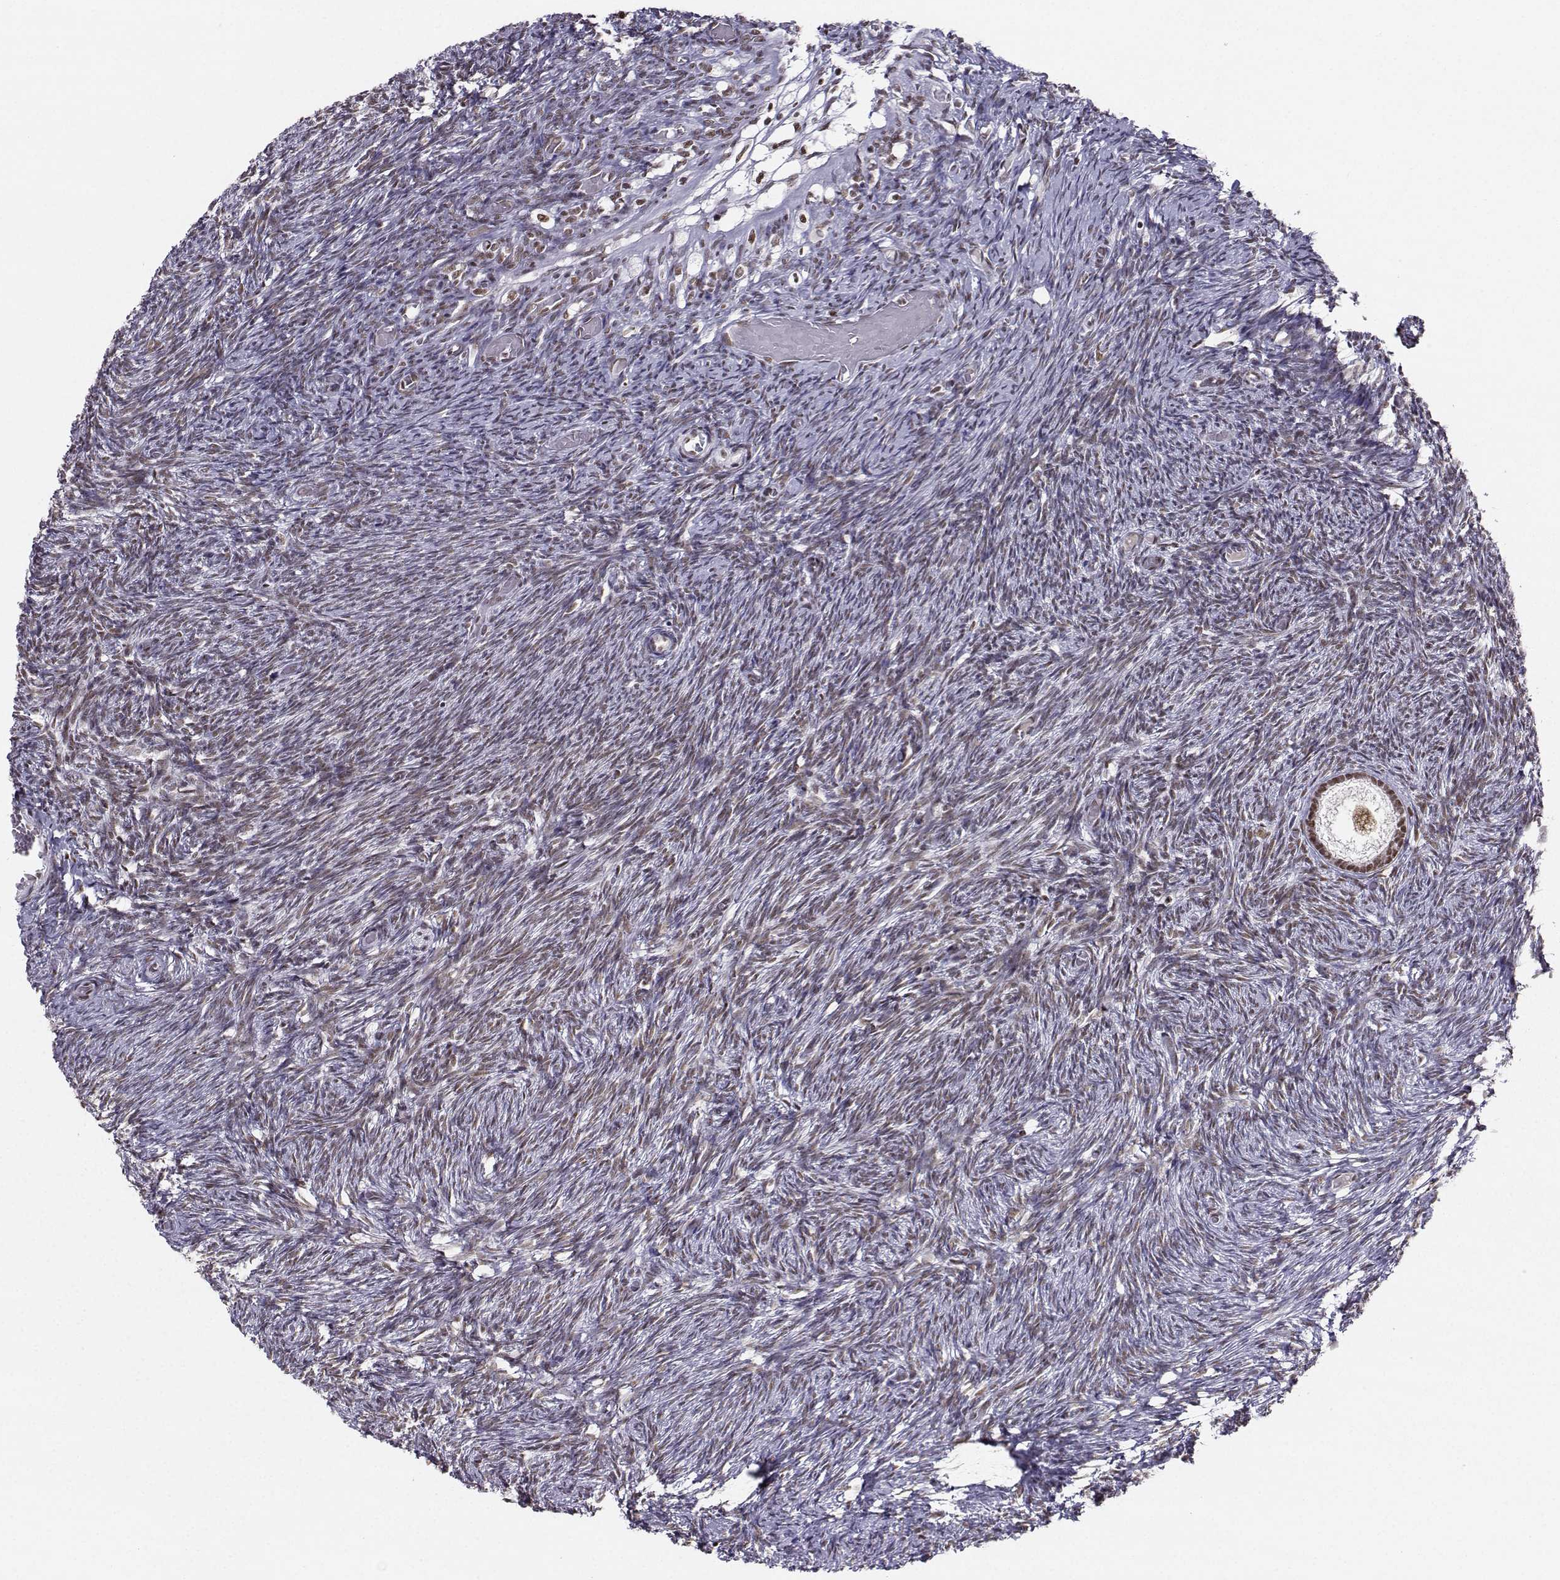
{"staining": {"intensity": "moderate", "quantity": "25%-75%", "location": "nuclear"}, "tissue": "ovary", "cell_type": "Follicle cells", "image_type": "normal", "snomed": [{"axis": "morphology", "description": "Normal tissue, NOS"}, {"axis": "topography", "description": "Ovary"}], "caption": "Protein expression by immunohistochemistry reveals moderate nuclear expression in about 25%-75% of follicle cells in unremarkable ovary.", "gene": "SNRPB2", "patient": {"sex": "female", "age": 39}}